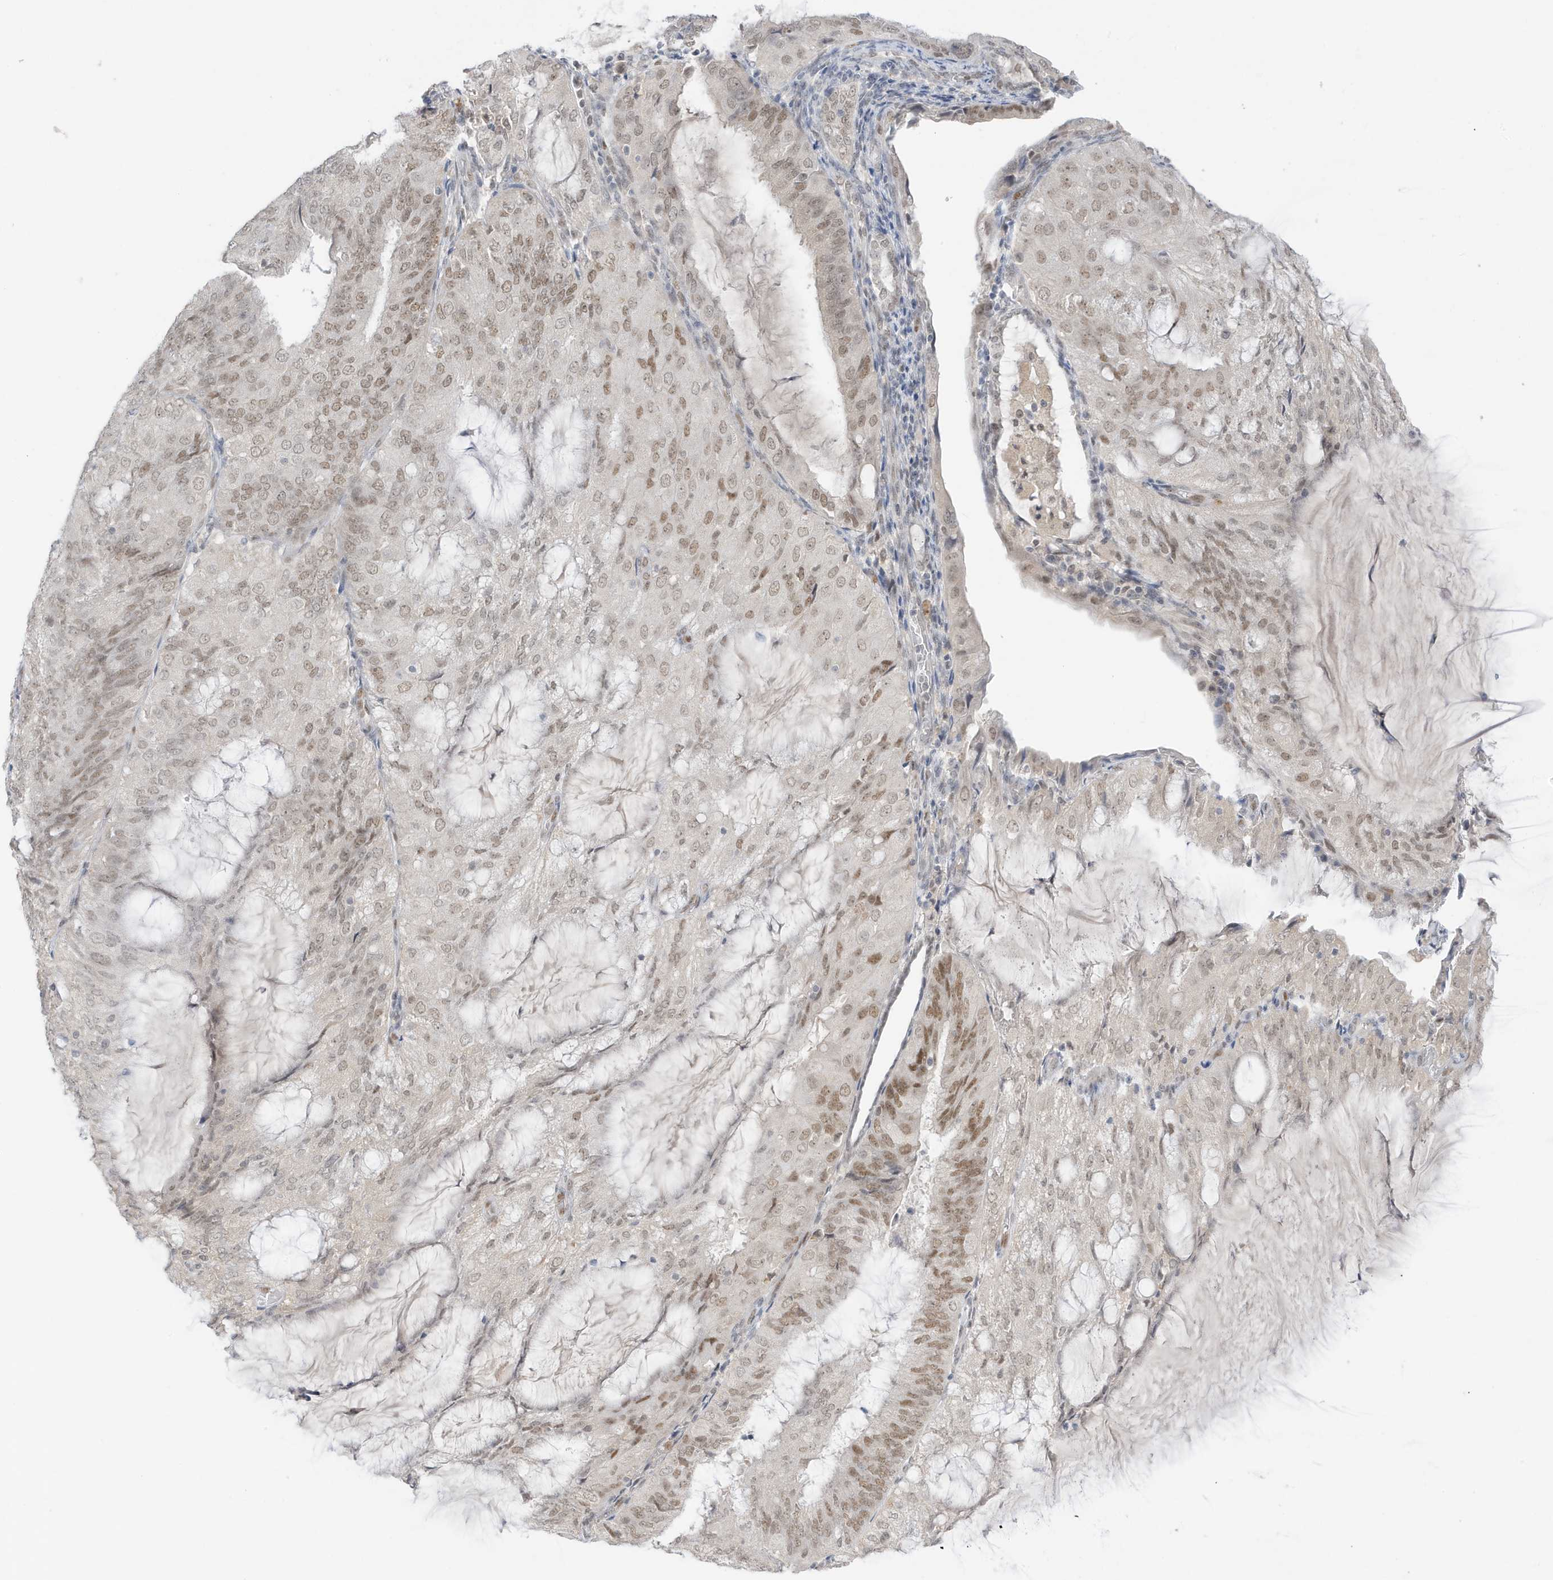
{"staining": {"intensity": "moderate", "quantity": "25%-75%", "location": "nuclear"}, "tissue": "endometrial cancer", "cell_type": "Tumor cells", "image_type": "cancer", "snomed": [{"axis": "morphology", "description": "Adenocarcinoma, NOS"}, {"axis": "topography", "description": "Endometrium"}], "caption": "Protein staining reveals moderate nuclear staining in approximately 25%-75% of tumor cells in endometrial cancer. The protein of interest is stained brown, and the nuclei are stained in blue (DAB (3,3'-diaminobenzidine) IHC with brightfield microscopy, high magnification).", "gene": "MSL3", "patient": {"sex": "female", "age": 81}}